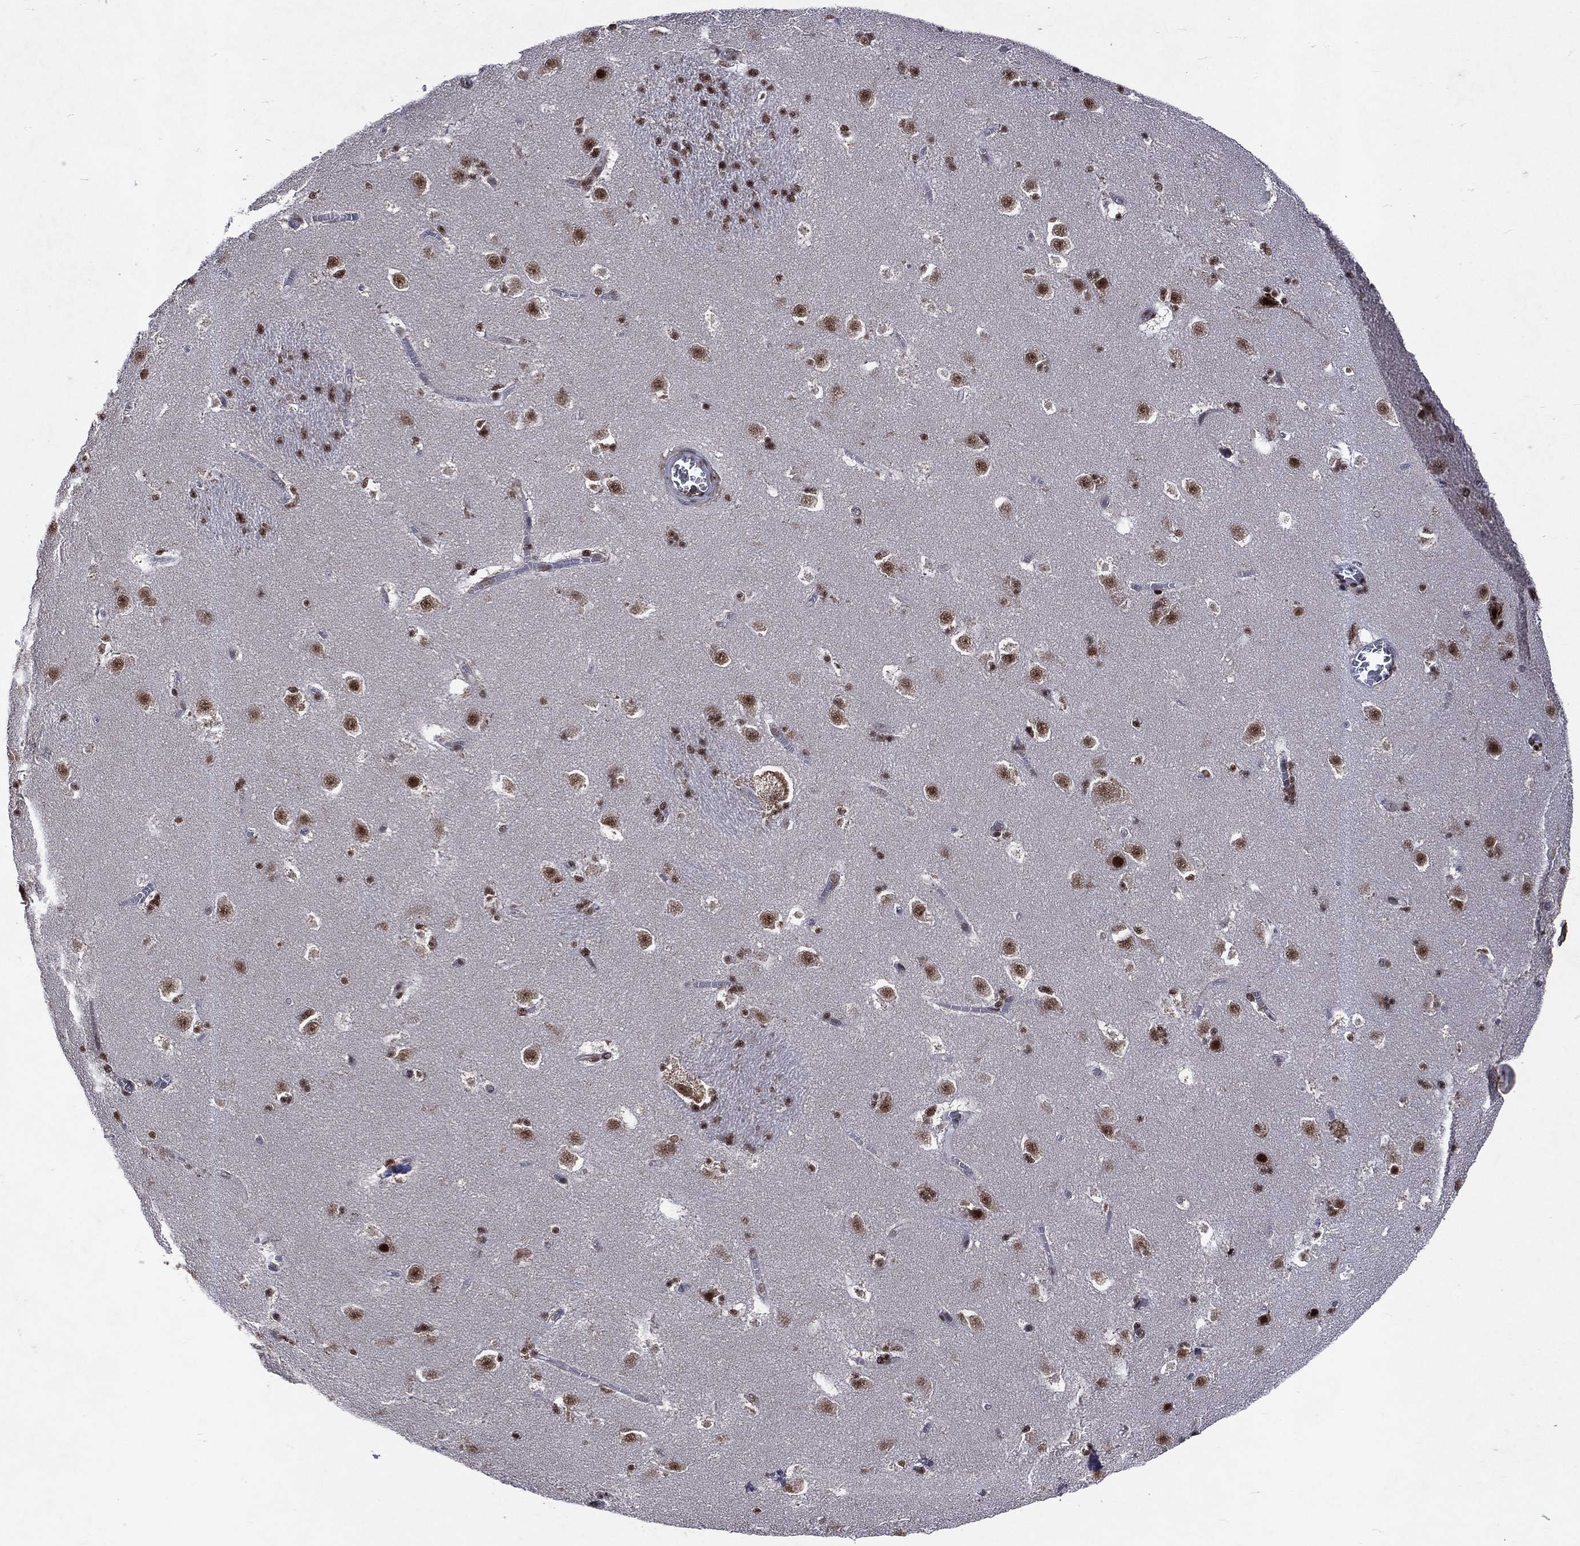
{"staining": {"intensity": "strong", "quantity": "25%-75%", "location": "nuclear"}, "tissue": "caudate", "cell_type": "Glial cells", "image_type": "normal", "snomed": [{"axis": "morphology", "description": "Normal tissue, NOS"}, {"axis": "topography", "description": "Lateral ventricle wall"}], "caption": "IHC of benign caudate demonstrates high levels of strong nuclear staining in approximately 25%-75% of glial cells. (DAB (3,3'-diaminobenzidine) IHC with brightfield microscopy, high magnification).", "gene": "DMAP1", "patient": {"sex": "female", "age": 42}}